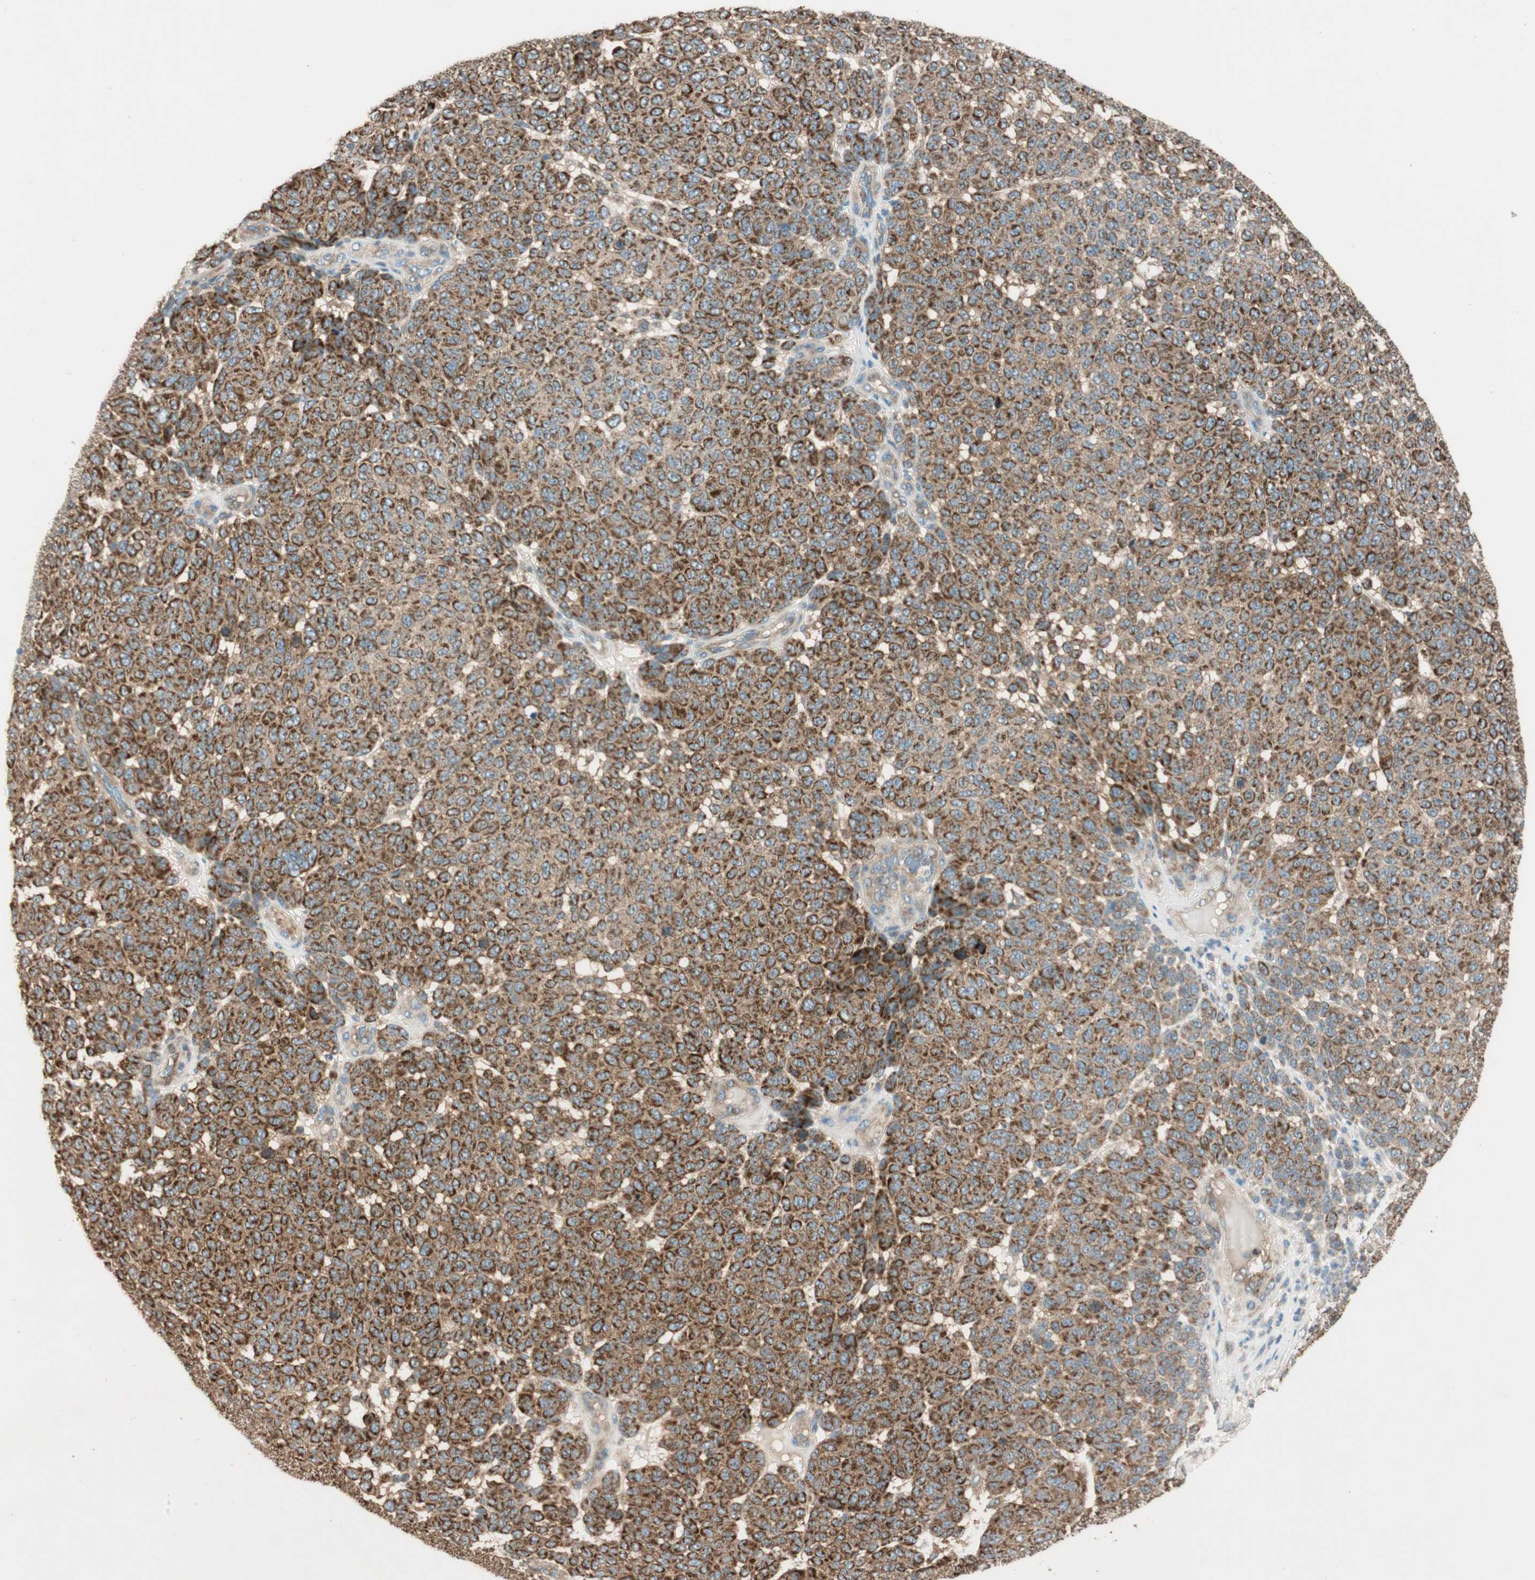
{"staining": {"intensity": "strong", "quantity": ">75%", "location": "cytoplasmic/membranous"}, "tissue": "melanoma", "cell_type": "Tumor cells", "image_type": "cancer", "snomed": [{"axis": "morphology", "description": "Malignant melanoma, NOS"}, {"axis": "topography", "description": "Skin"}], "caption": "IHC of human malignant melanoma demonstrates high levels of strong cytoplasmic/membranous positivity in about >75% of tumor cells.", "gene": "CC2D1A", "patient": {"sex": "male", "age": 59}}